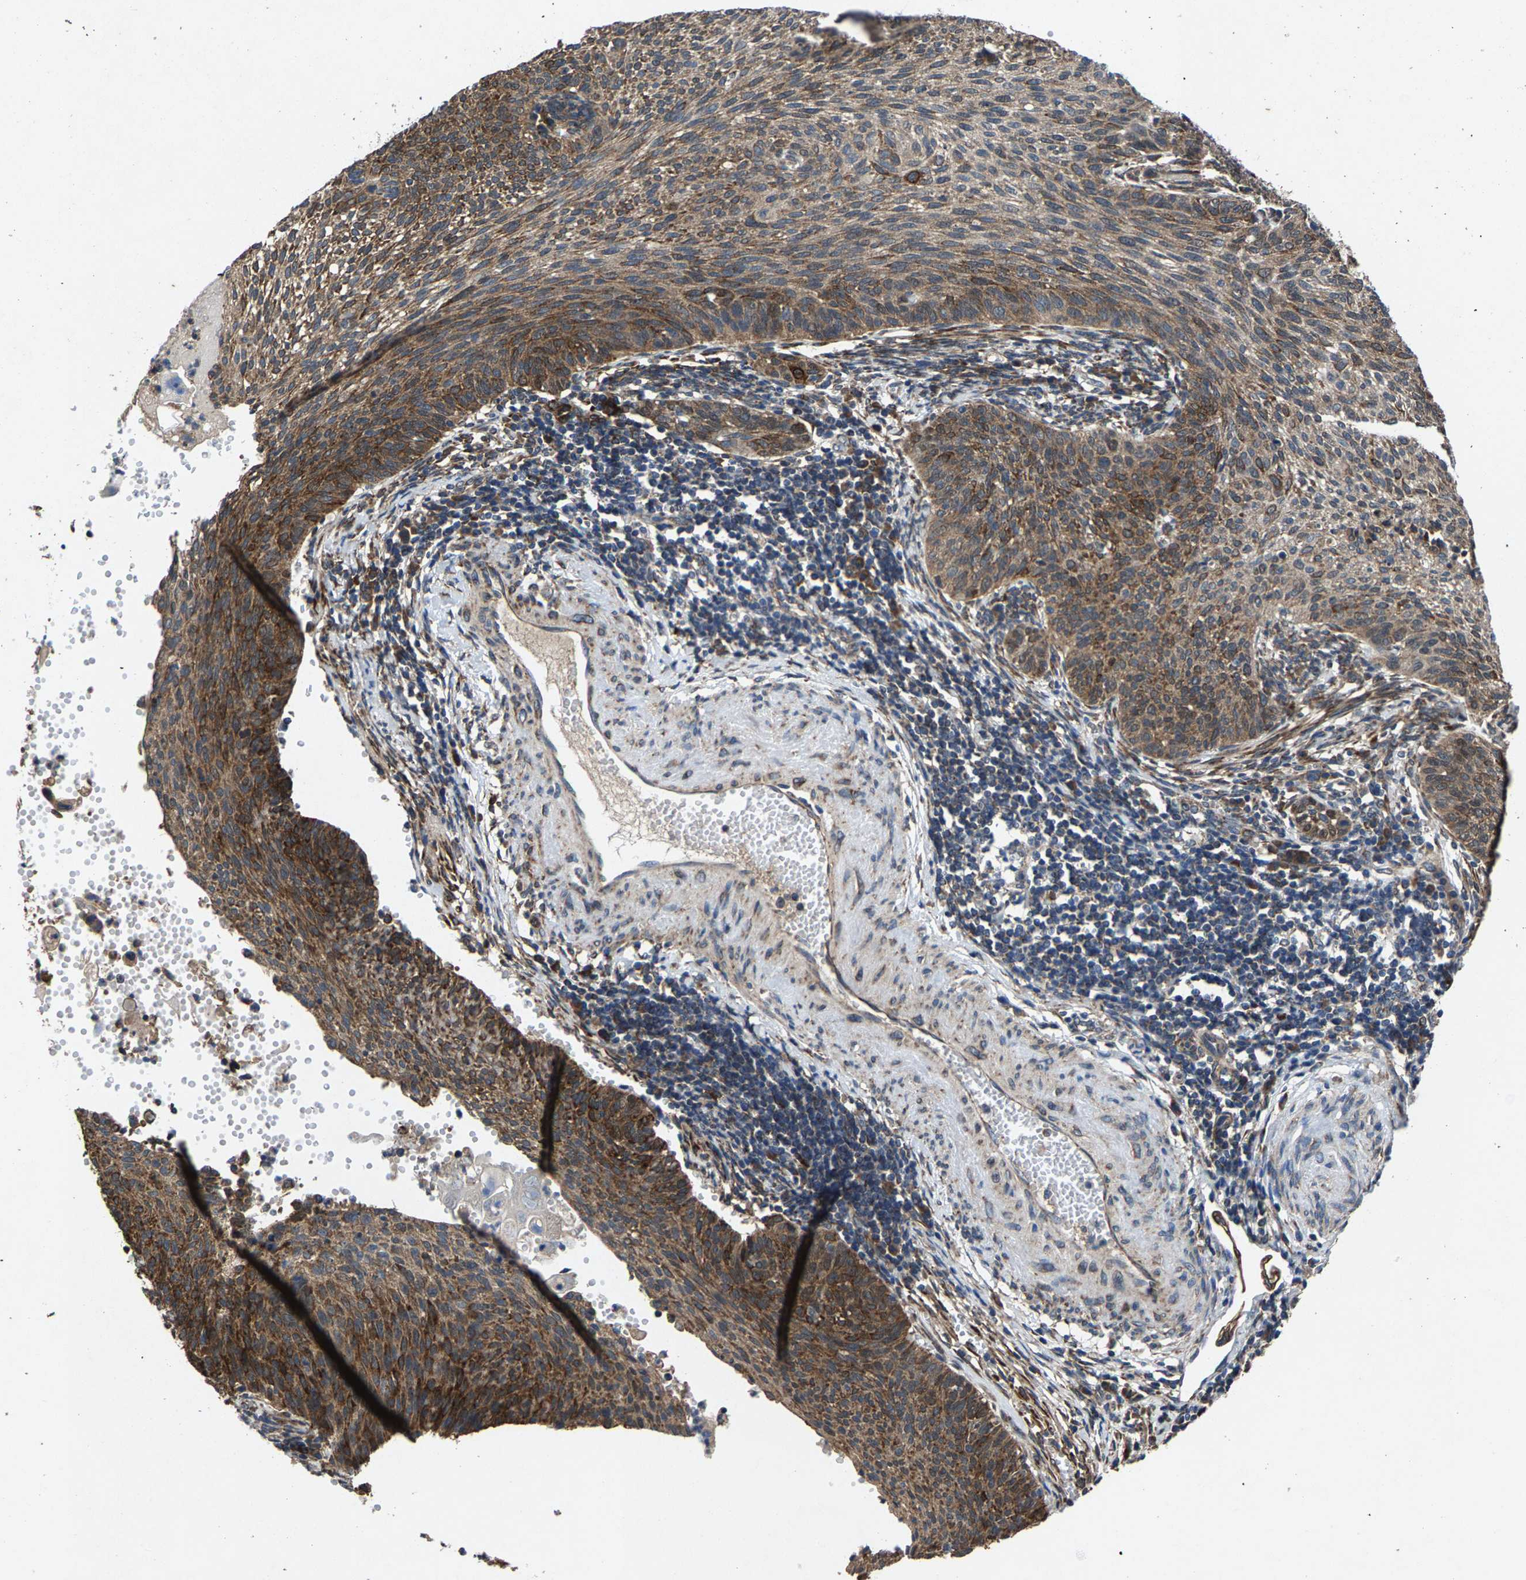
{"staining": {"intensity": "strong", "quantity": ">75%", "location": "cytoplasmic/membranous"}, "tissue": "cervical cancer", "cell_type": "Tumor cells", "image_type": "cancer", "snomed": [{"axis": "morphology", "description": "Squamous cell carcinoma, NOS"}, {"axis": "topography", "description": "Cervix"}], "caption": "Protein expression analysis of human cervical cancer reveals strong cytoplasmic/membranous expression in approximately >75% of tumor cells. The staining is performed using DAB brown chromogen to label protein expression. The nuclei are counter-stained blue using hematoxylin.", "gene": "PDP1", "patient": {"sex": "female", "age": 70}}